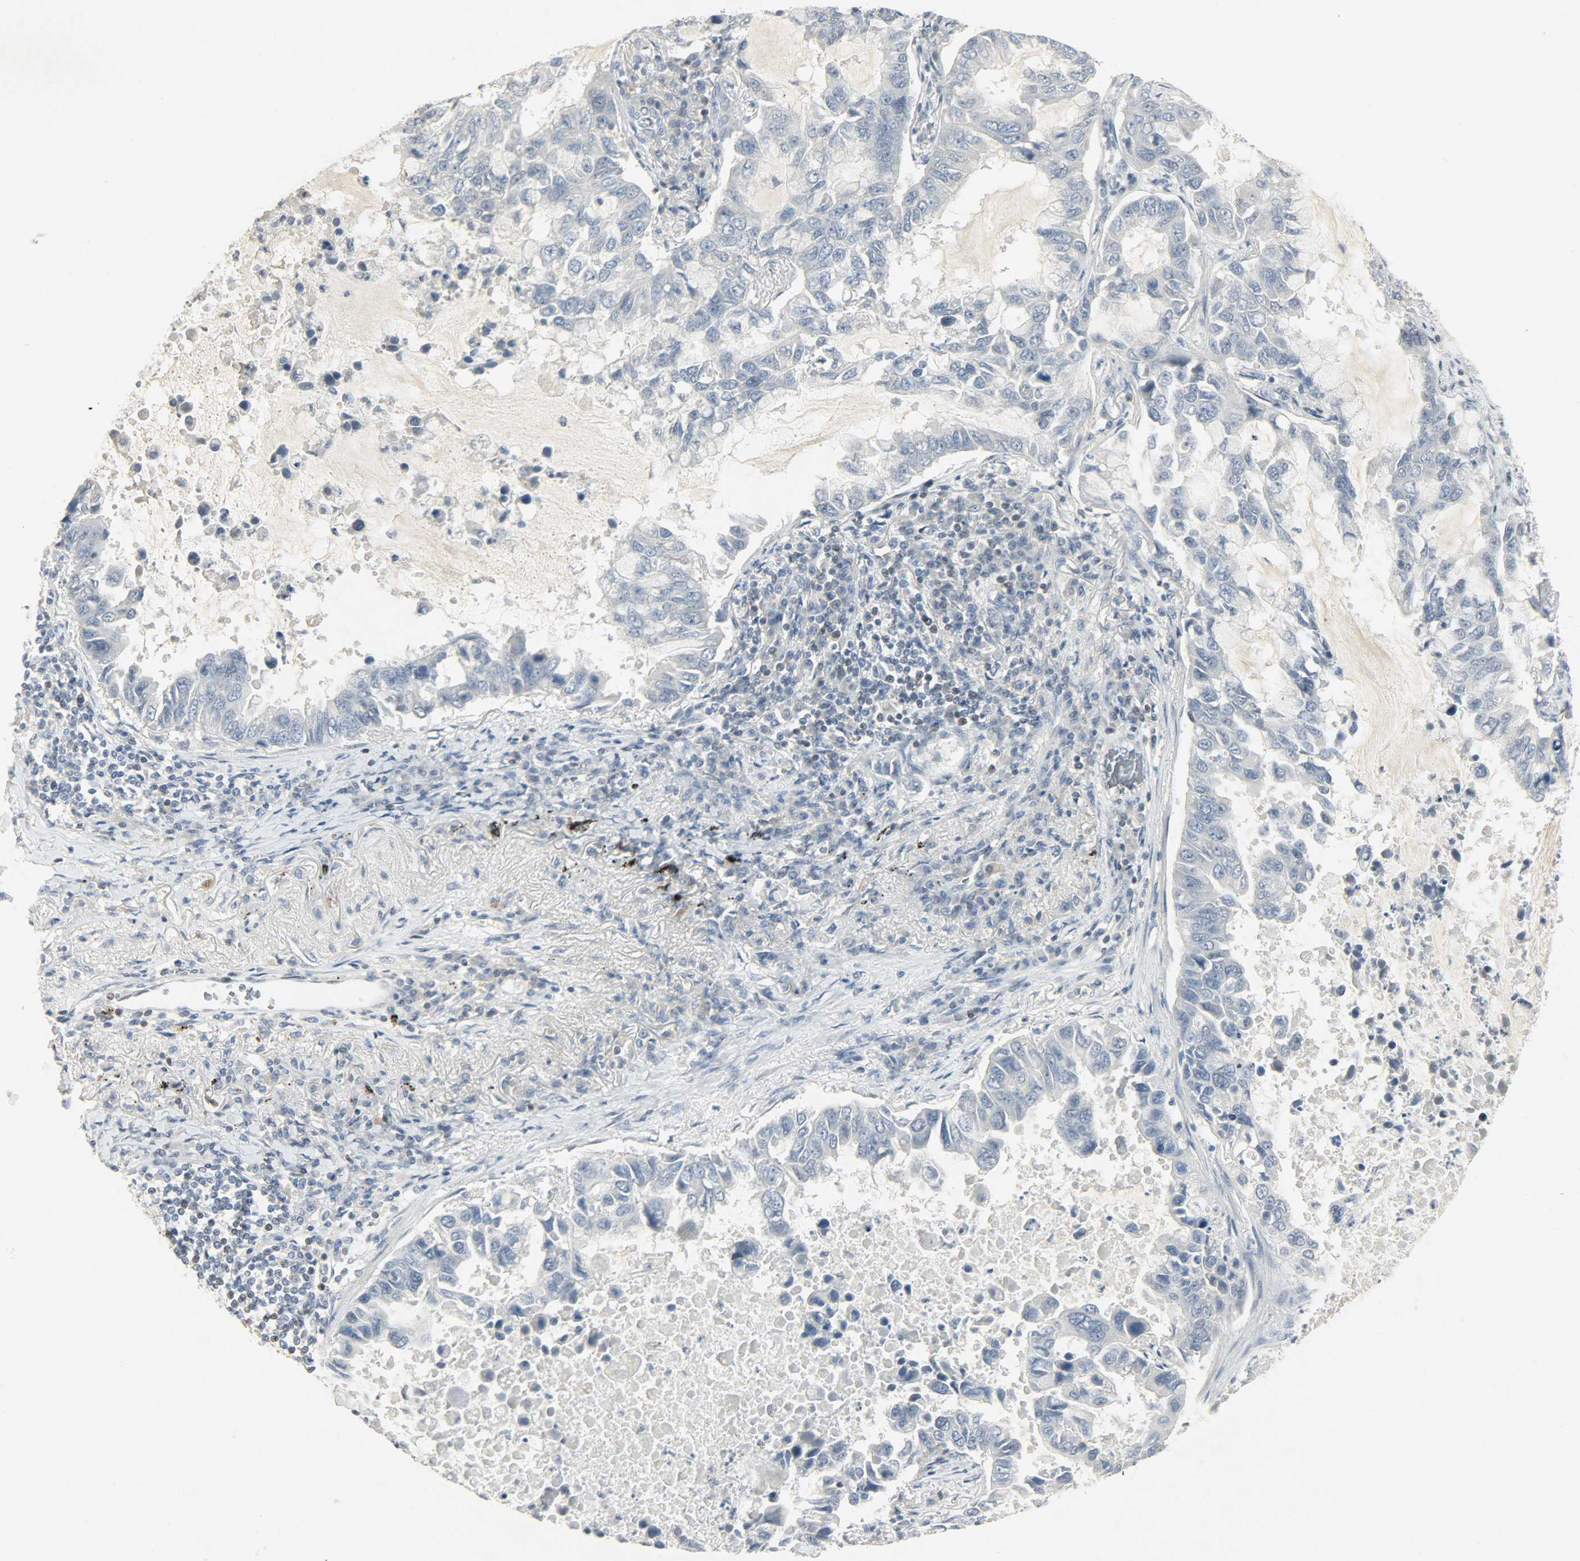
{"staining": {"intensity": "negative", "quantity": "none", "location": "none"}, "tissue": "lung cancer", "cell_type": "Tumor cells", "image_type": "cancer", "snomed": [{"axis": "morphology", "description": "Adenocarcinoma, NOS"}, {"axis": "topography", "description": "Lung"}], "caption": "This is an IHC photomicrograph of lung adenocarcinoma. There is no staining in tumor cells.", "gene": "CAMK4", "patient": {"sex": "male", "age": 64}}